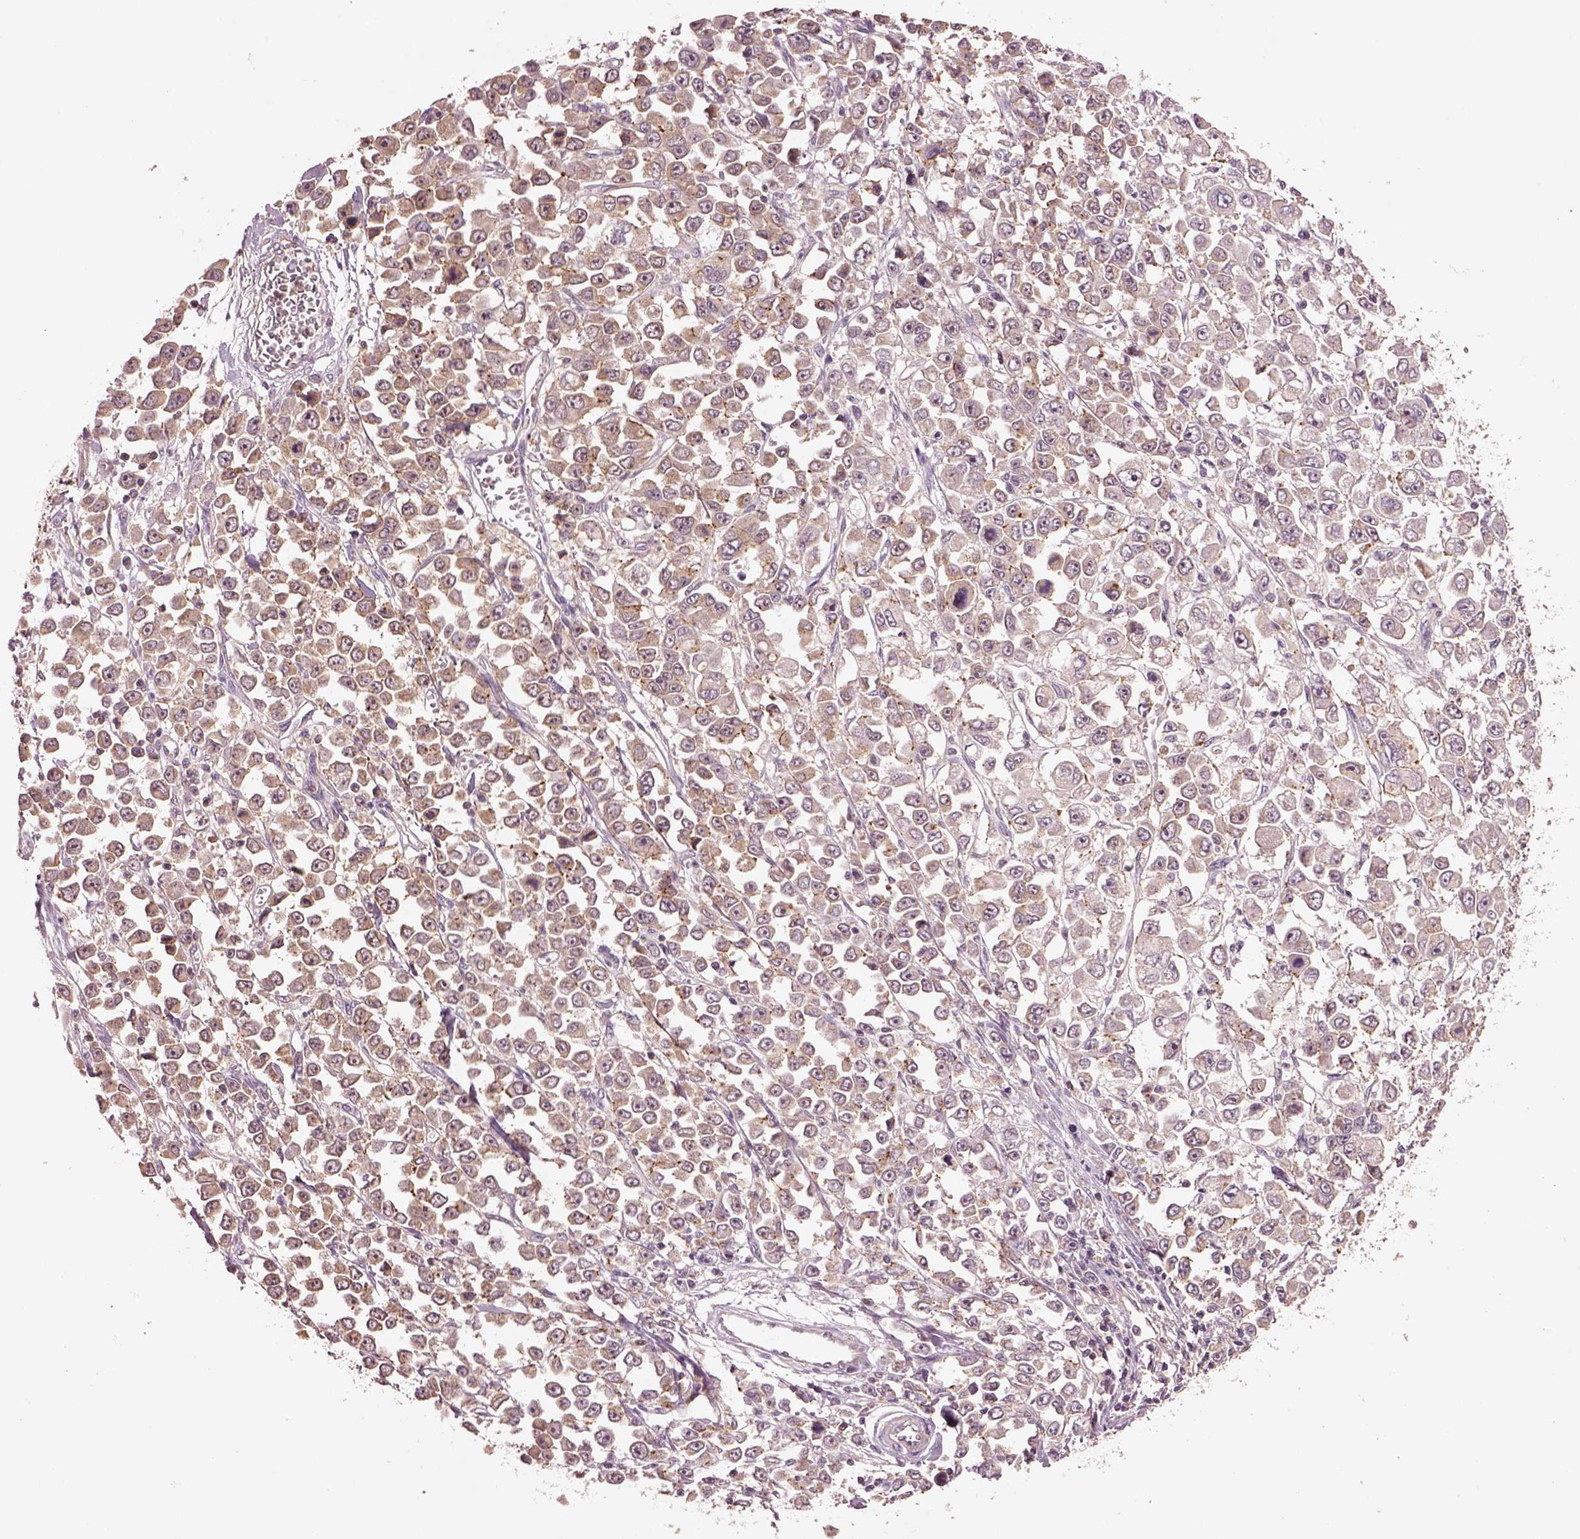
{"staining": {"intensity": "weak", "quantity": ">75%", "location": "cytoplasmic/membranous"}, "tissue": "stomach cancer", "cell_type": "Tumor cells", "image_type": "cancer", "snomed": [{"axis": "morphology", "description": "Adenocarcinoma, NOS"}, {"axis": "topography", "description": "Stomach, upper"}], "caption": "A histopathology image showing weak cytoplasmic/membranous staining in about >75% of tumor cells in stomach cancer (adenocarcinoma), as visualized by brown immunohistochemical staining.", "gene": "MTHFS", "patient": {"sex": "male", "age": 70}}